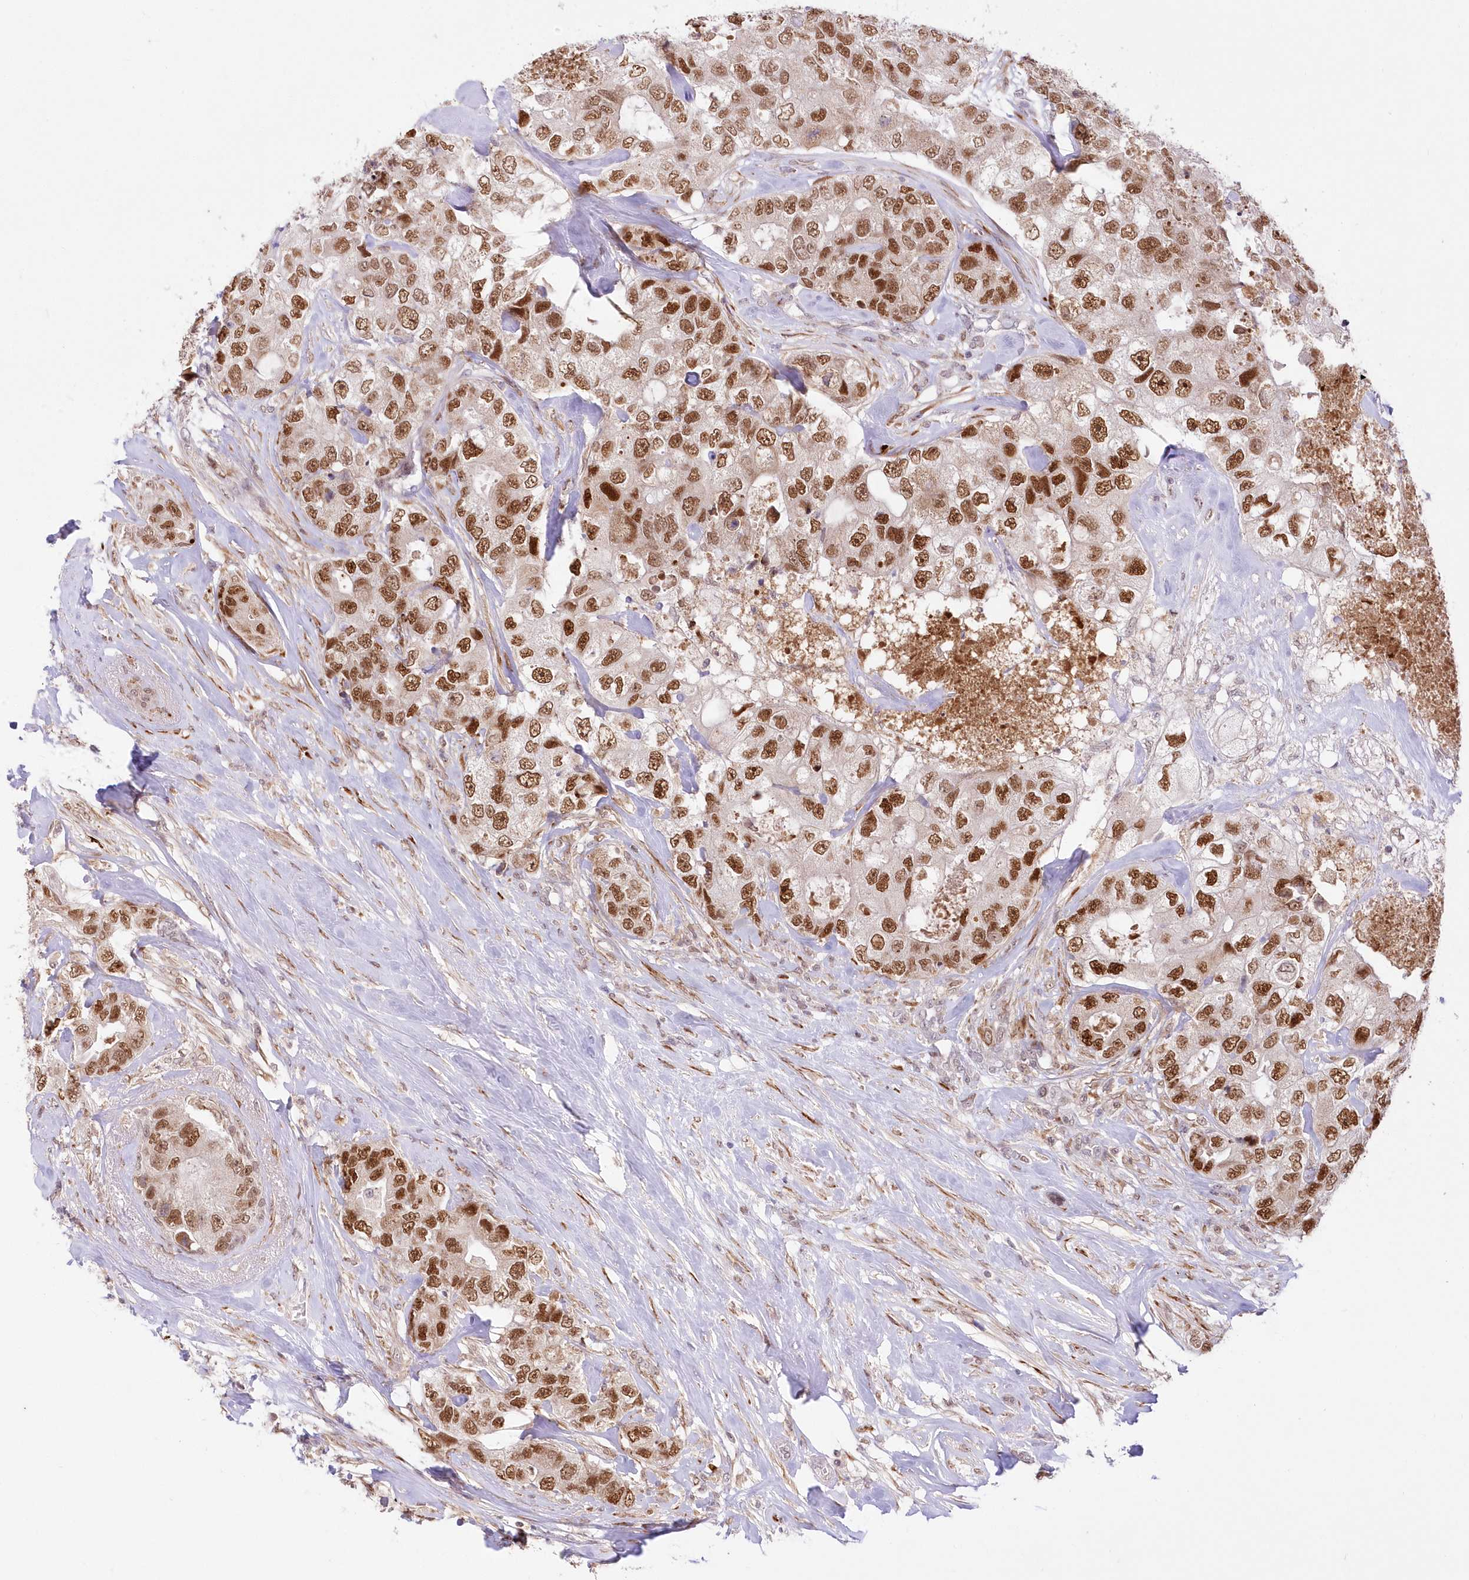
{"staining": {"intensity": "moderate", "quantity": ">75%", "location": "nuclear"}, "tissue": "breast cancer", "cell_type": "Tumor cells", "image_type": "cancer", "snomed": [{"axis": "morphology", "description": "Duct carcinoma"}, {"axis": "topography", "description": "Breast"}], "caption": "DAB (3,3'-diaminobenzidine) immunohistochemical staining of breast cancer demonstrates moderate nuclear protein staining in about >75% of tumor cells.", "gene": "LDB1", "patient": {"sex": "female", "age": 62}}